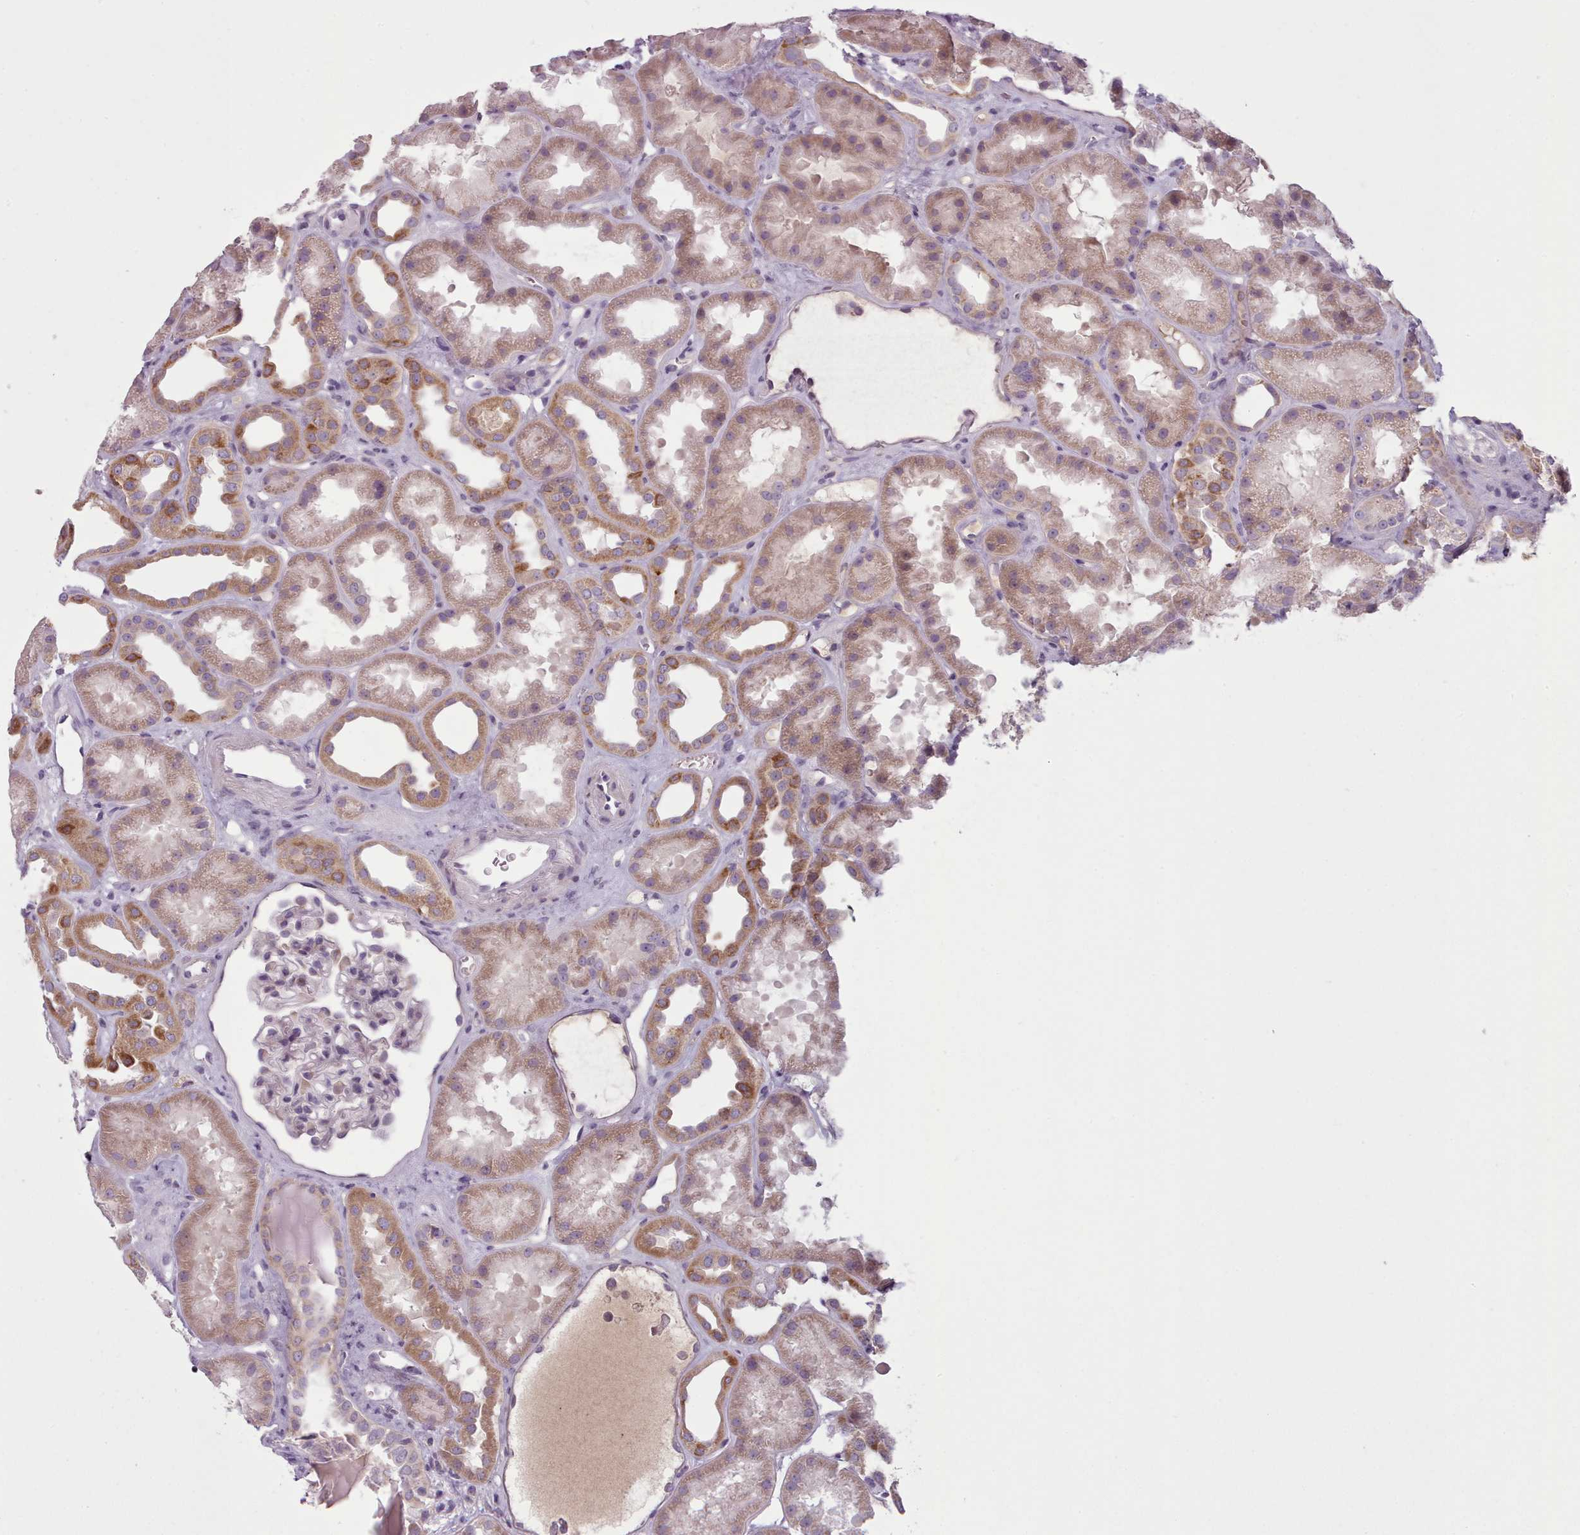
{"staining": {"intensity": "negative", "quantity": "none", "location": "none"}, "tissue": "kidney", "cell_type": "Cells in glomeruli", "image_type": "normal", "snomed": [{"axis": "morphology", "description": "Normal tissue, NOS"}, {"axis": "topography", "description": "Kidney"}], "caption": "Immunohistochemistry (IHC) of normal kidney demonstrates no expression in cells in glomeruli.", "gene": "LAPTM5", "patient": {"sex": "male", "age": 61}}